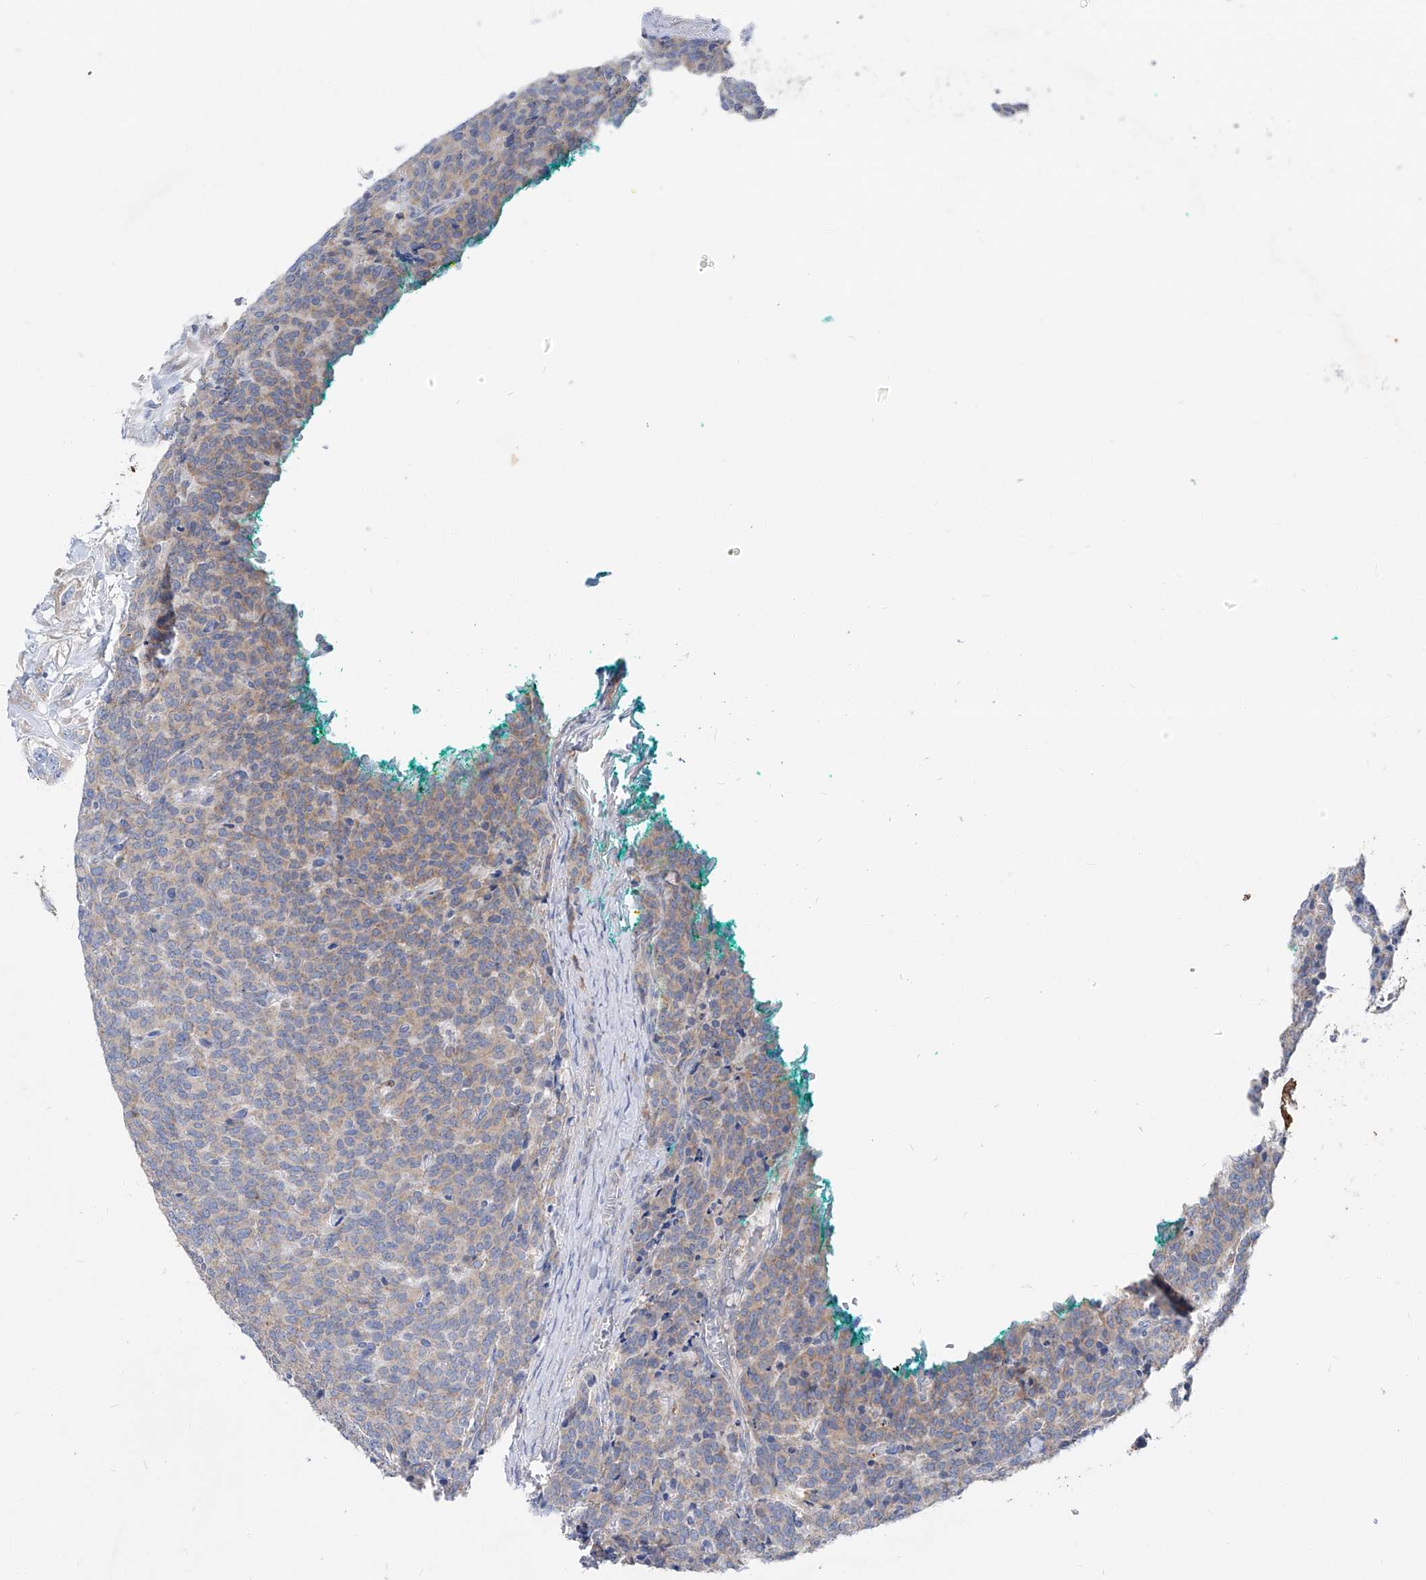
{"staining": {"intensity": "weak", "quantity": "<25%", "location": "cytoplasmic/membranous"}, "tissue": "carcinoid", "cell_type": "Tumor cells", "image_type": "cancer", "snomed": [{"axis": "morphology", "description": "Carcinoid, malignant, NOS"}, {"axis": "topography", "description": "Lung"}], "caption": "Carcinoid stained for a protein using IHC exhibits no positivity tumor cells.", "gene": "UFL1", "patient": {"sex": "female", "age": 46}}